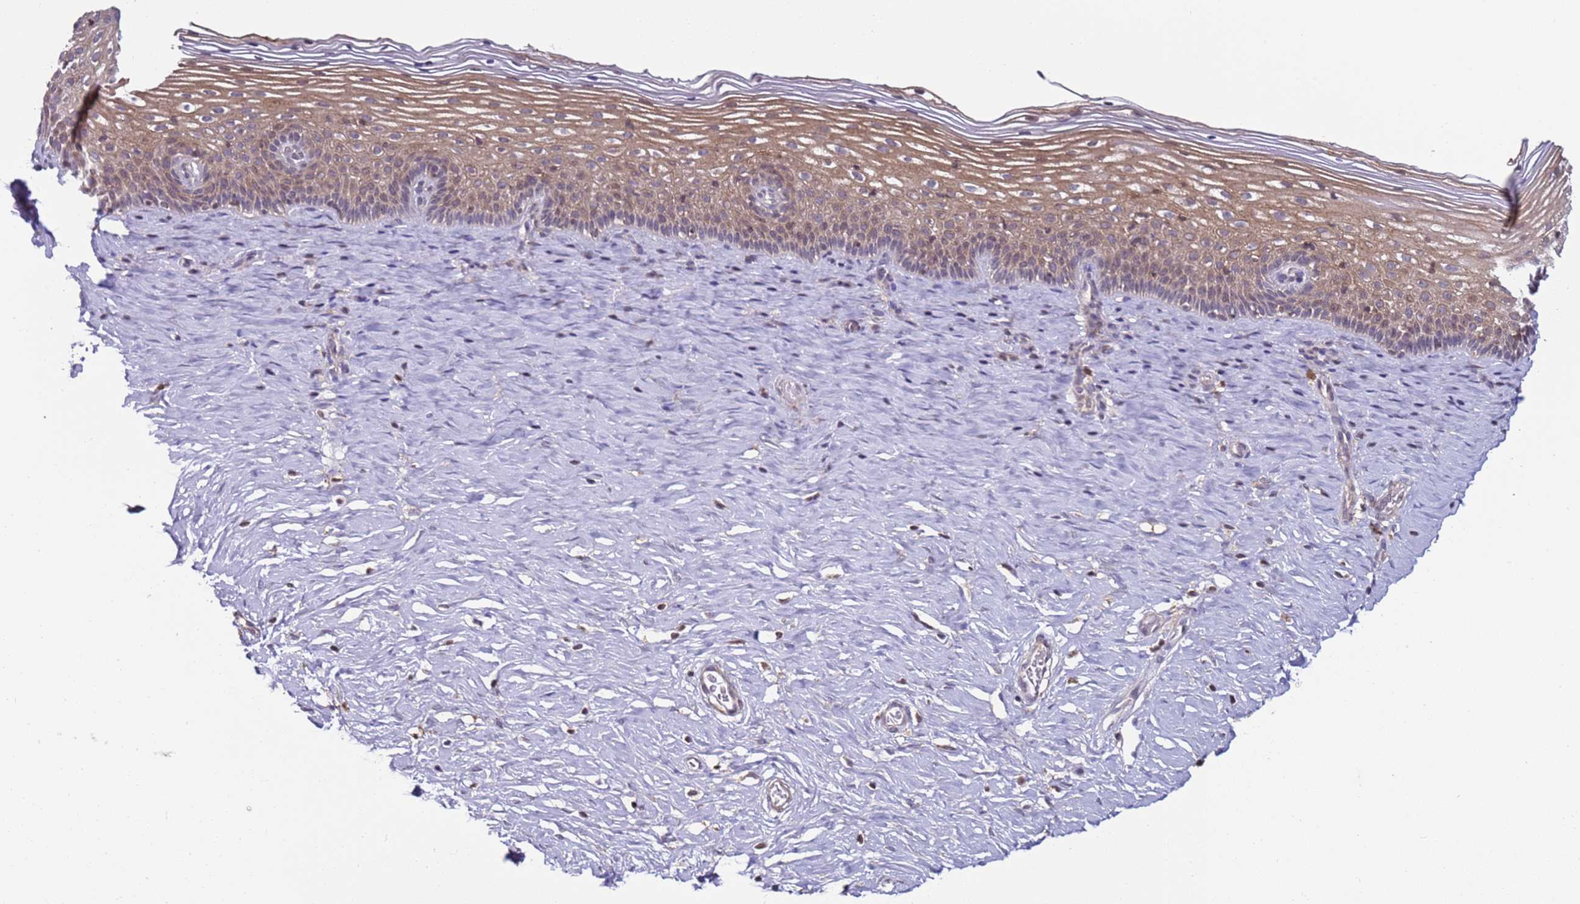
{"staining": {"intensity": "negative", "quantity": "none", "location": "none"}, "tissue": "cervix", "cell_type": "Glandular cells", "image_type": "normal", "snomed": [{"axis": "morphology", "description": "Normal tissue, NOS"}, {"axis": "topography", "description": "Cervix"}], "caption": "An image of cervix stained for a protein demonstrates no brown staining in glandular cells. The staining was performed using DAB to visualize the protein expression in brown, while the nuclei were stained in blue with hematoxylin (Magnification: 20x).", "gene": "SNAPC4", "patient": {"sex": "female", "age": 33}}